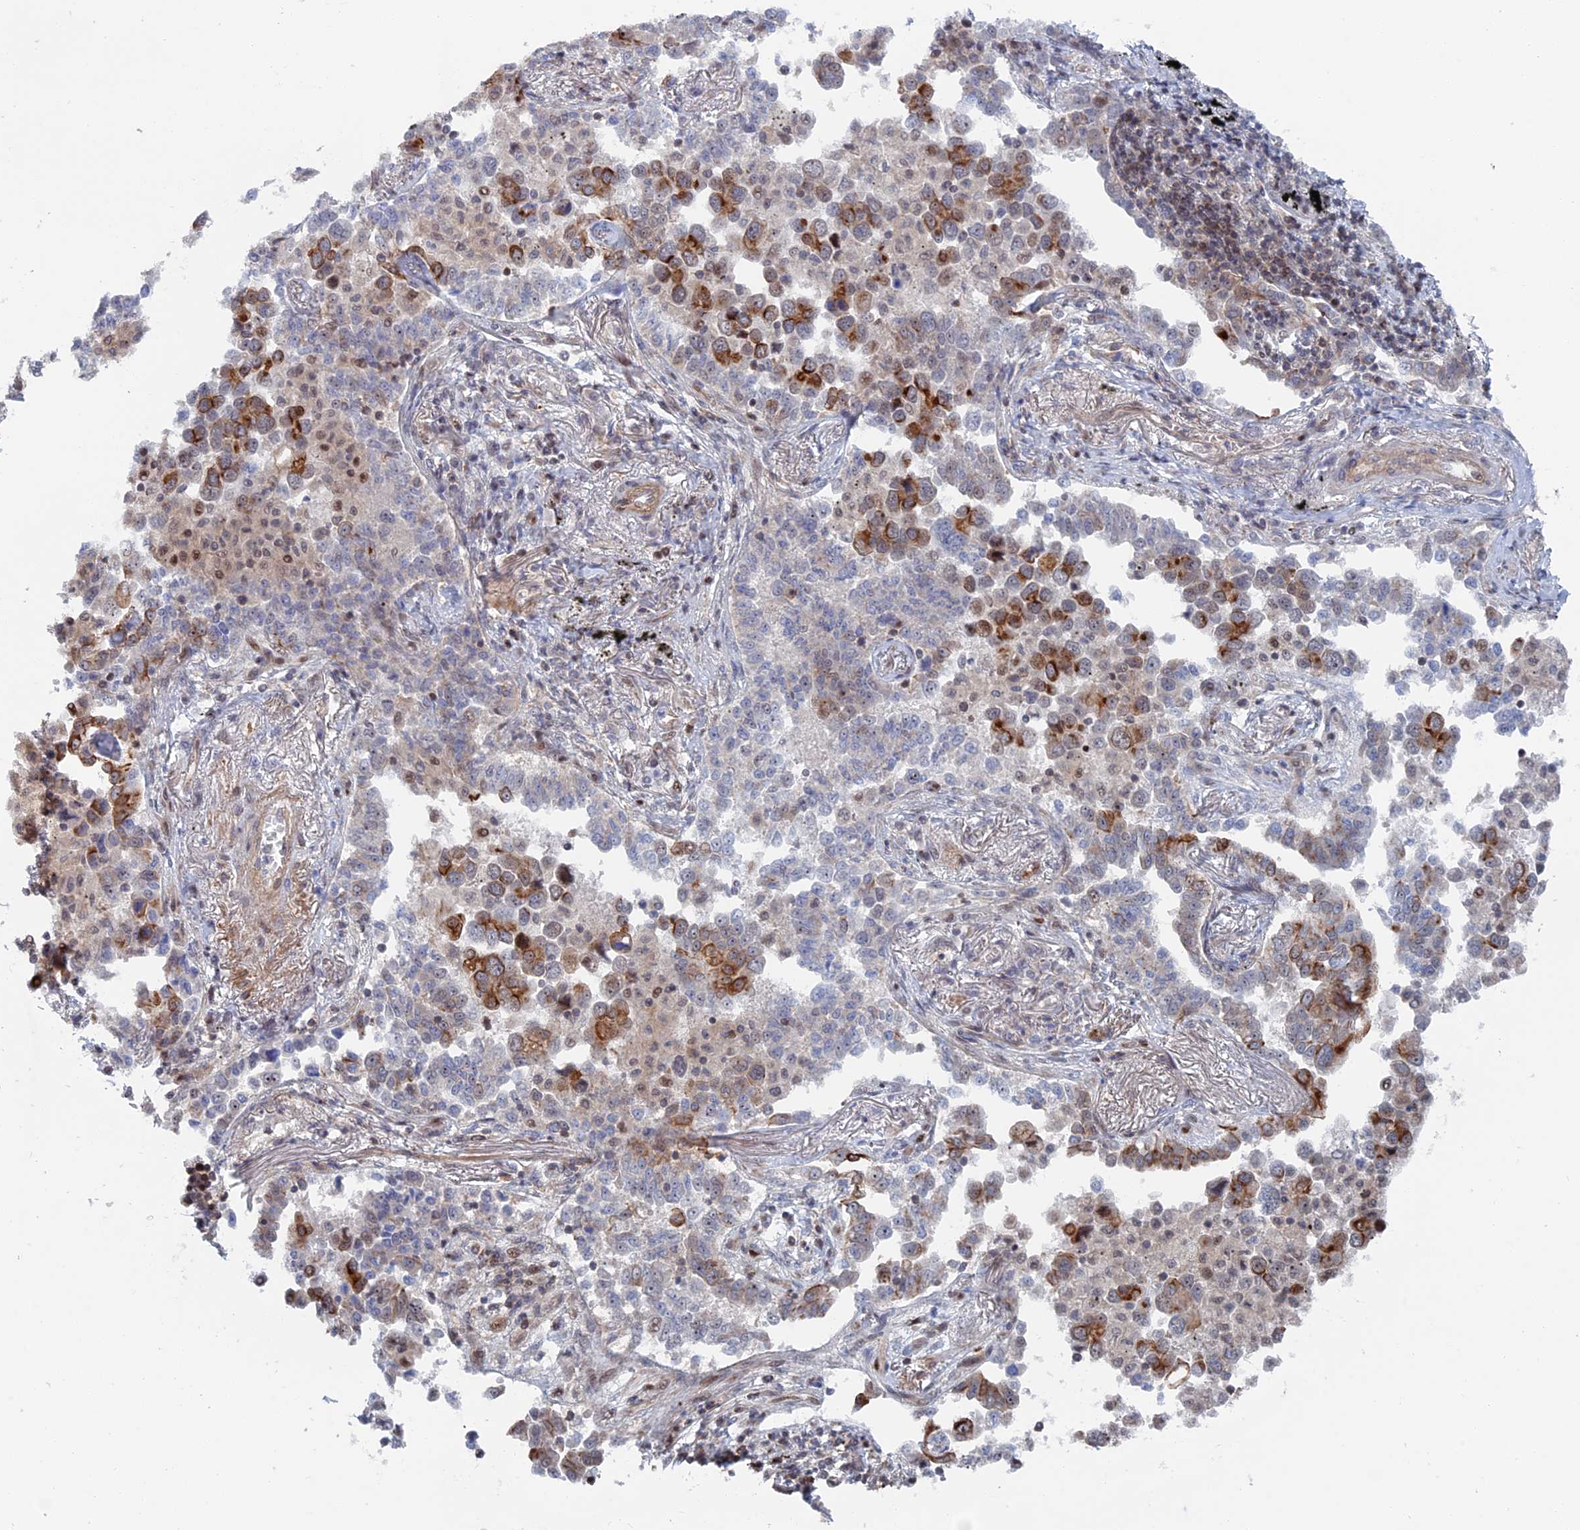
{"staining": {"intensity": "strong", "quantity": "<25%", "location": "cytoplasmic/membranous"}, "tissue": "lung cancer", "cell_type": "Tumor cells", "image_type": "cancer", "snomed": [{"axis": "morphology", "description": "Adenocarcinoma, NOS"}, {"axis": "topography", "description": "Lung"}], "caption": "Strong cytoplasmic/membranous protein staining is present in approximately <25% of tumor cells in lung adenocarcinoma.", "gene": "IL7", "patient": {"sex": "male", "age": 67}}